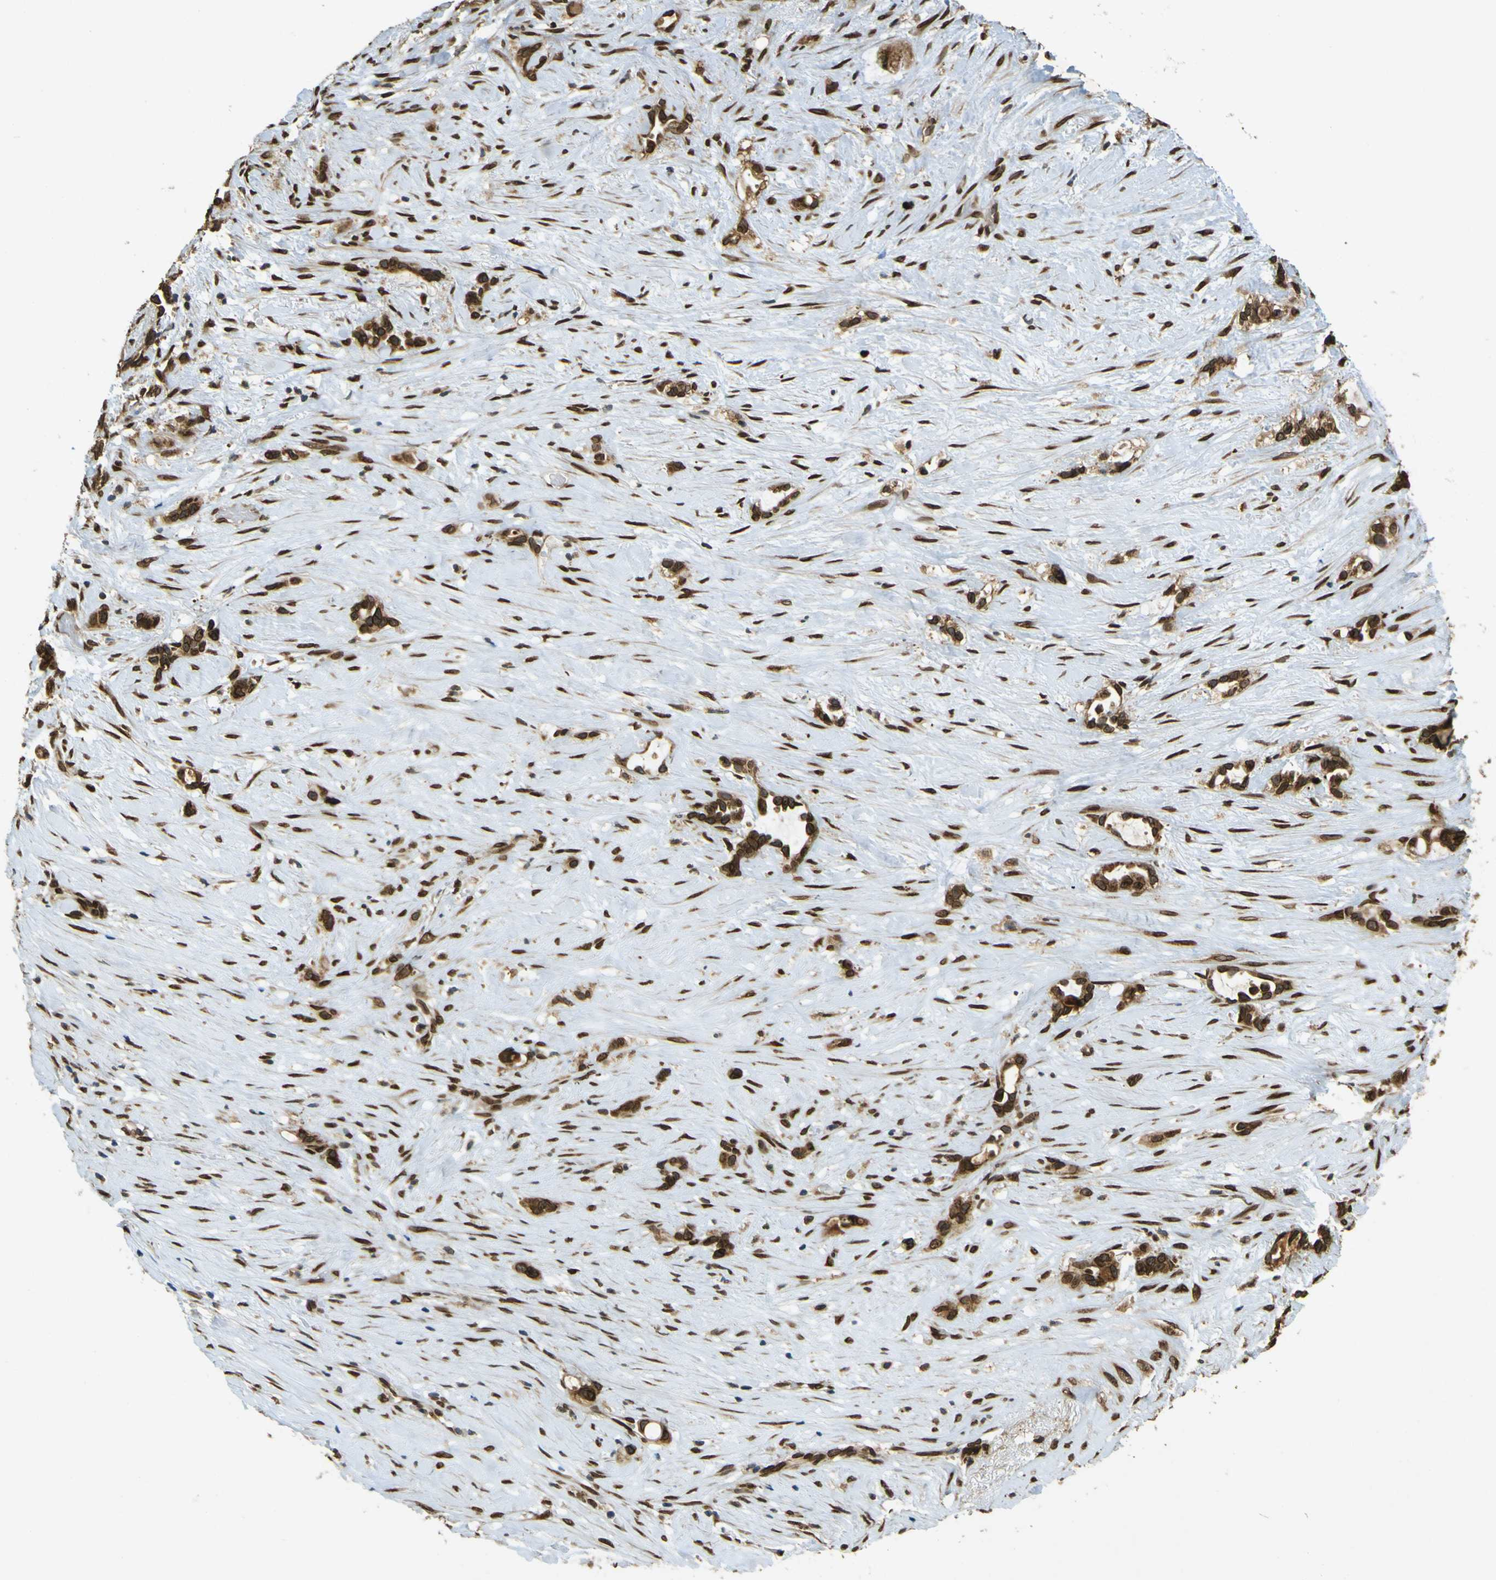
{"staining": {"intensity": "strong", "quantity": ">75%", "location": "cytoplasmic/membranous,nuclear"}, "tissue": "liver cancer", "cell_type": "Tumor cells", "image_type": "cancer", "snomed": [{"axis": "morphology", "description": "Cholangiocarcinoma"}, {"axis": "topography", "description": "Liver"}], "caption": "There is high levels of strong cytoplasmic/membranous and nuclear positivity in tumor cells of liver cholangiocarcinoma, as demonstrated by immunohistochemical staining (brown color).", "gene": "GALNT1", "patient": {"sex": "female", "age": 65}}